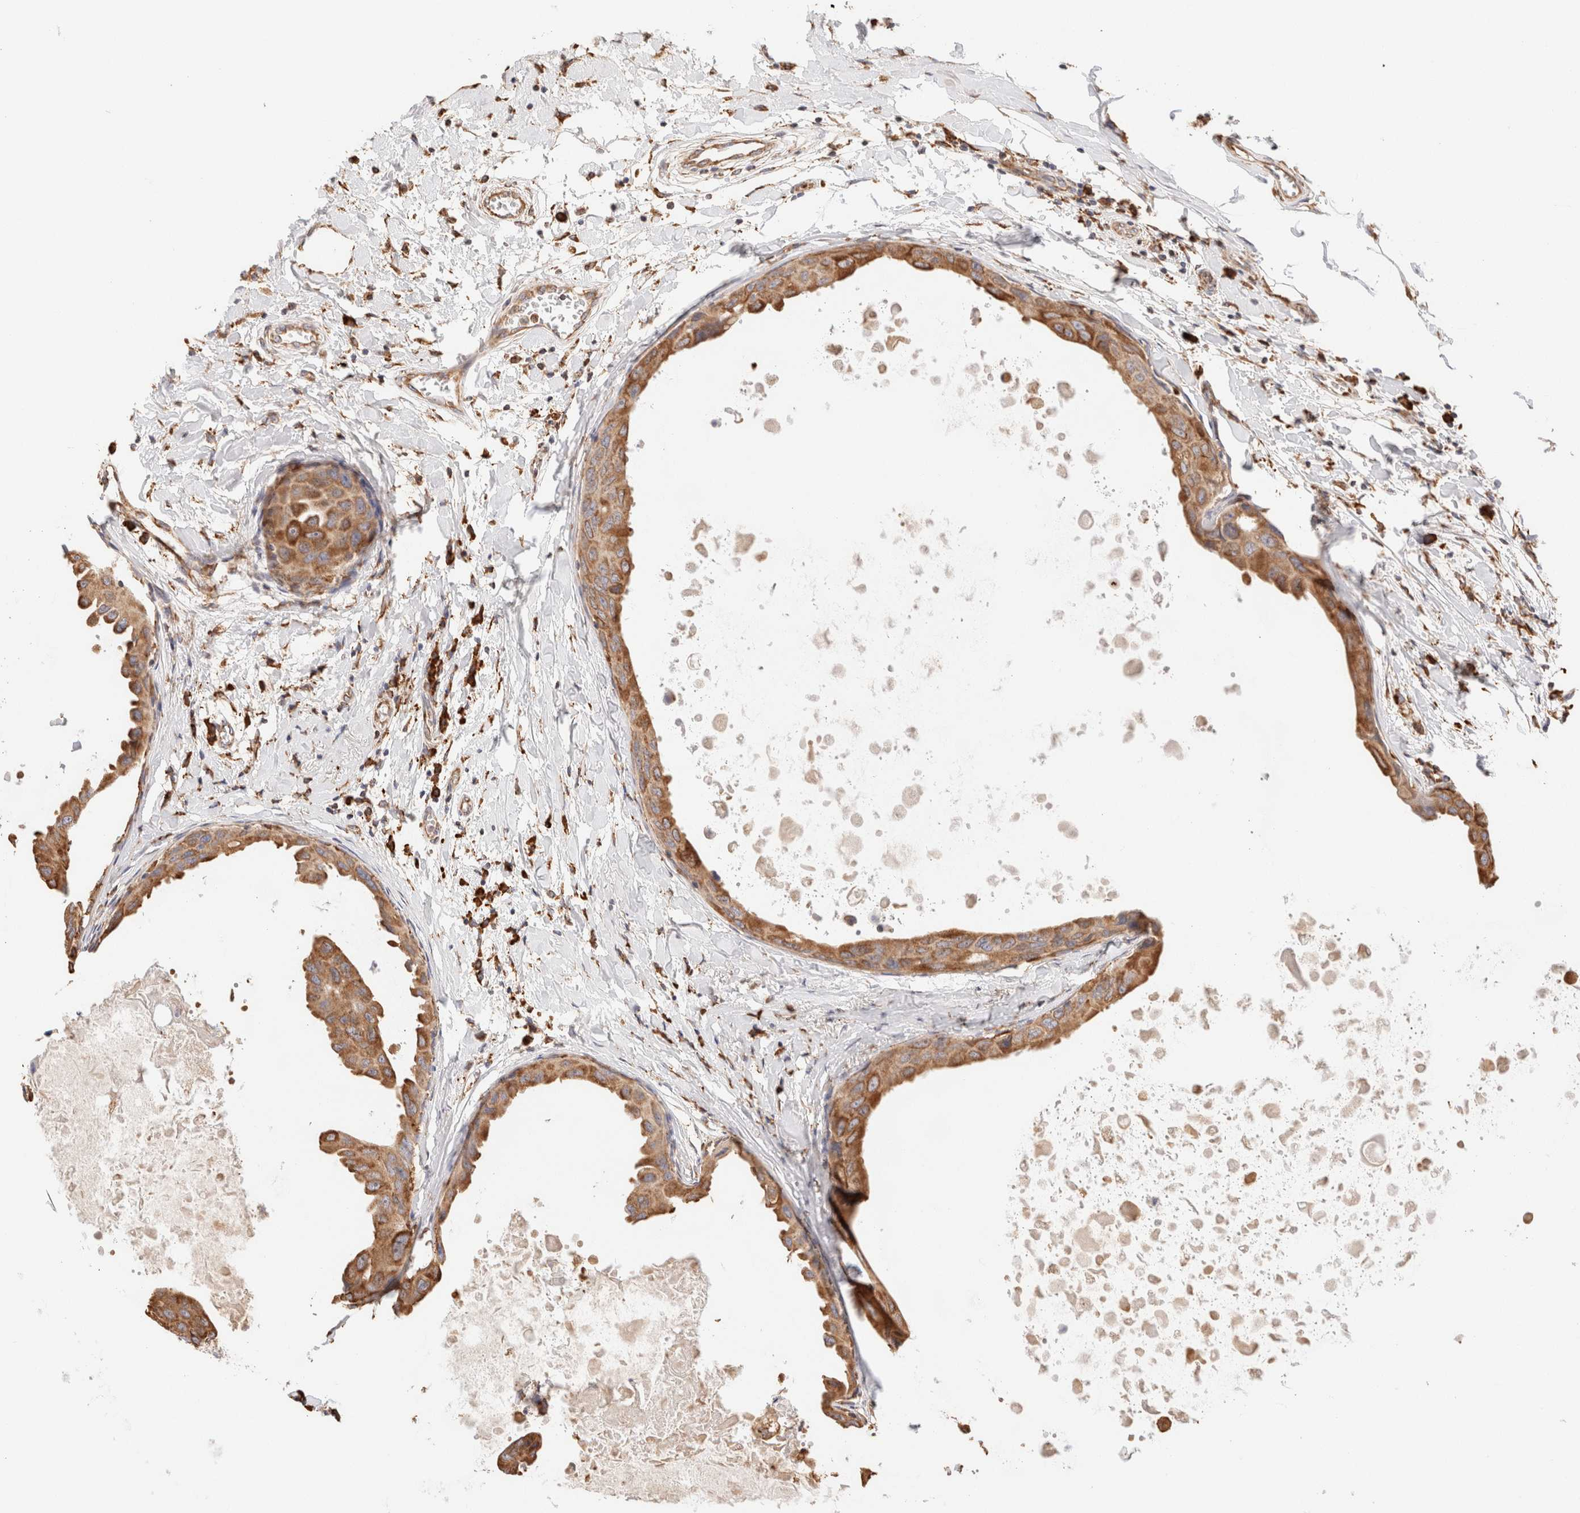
{"staining": {"intensity": "moderate", "quantity": ">75%", "location": "cytoplasmic/membranous"}, "tissue": "breast cancer", "cell_type": "Tumor cells", "image_type": "cancer", "snomed": [{"axis": "morphology", "description": "Duct carcinoma"}, {"axis": "topography", "description": "Breast"}], "caption": "Tumor cells exhibit medium levels of moderate cytoplasmic/membranous staining in approximately >75% of cells in breast invasive ductal carcinoma. (DAB IHC with brightfield microscopy, high magnification).", "gene": "FER", "patient": {"sex": "female", "age": 27}}